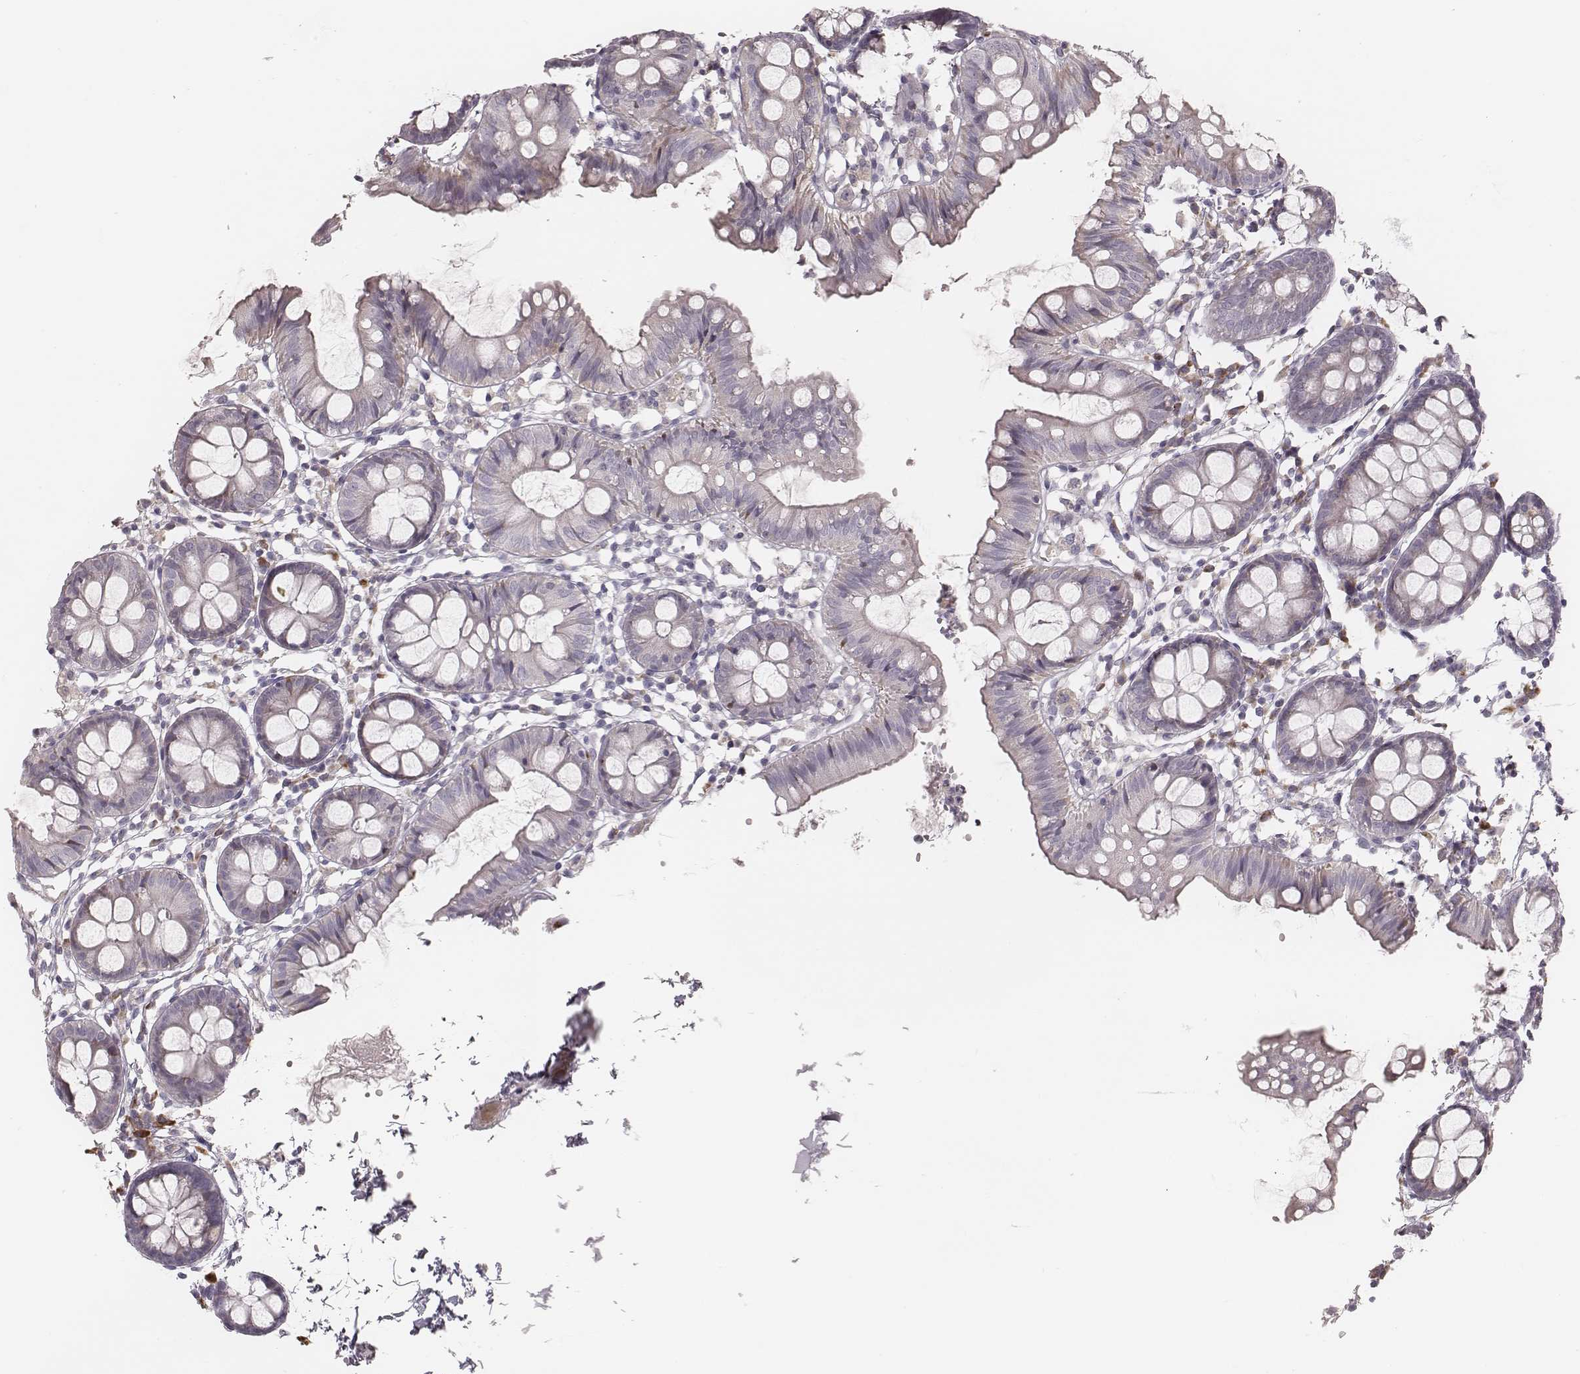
{"staining": {"intensity": "negative", "quantity": "none", "location": "none"}, "tissue": "colon", "cell_type": "Endothelial cells", "image_type": "normal", "snomed": [{"axis": "morphology", "description": "Normal tissue, NOS"}, {"axis": "topography", "description": "Colon"}], "caption": "The immunohistochemistry image has no significant staining in endothelial cells of colon.", "gene": "KIF5C", "patient": {"sex": "female", "age": 84}}